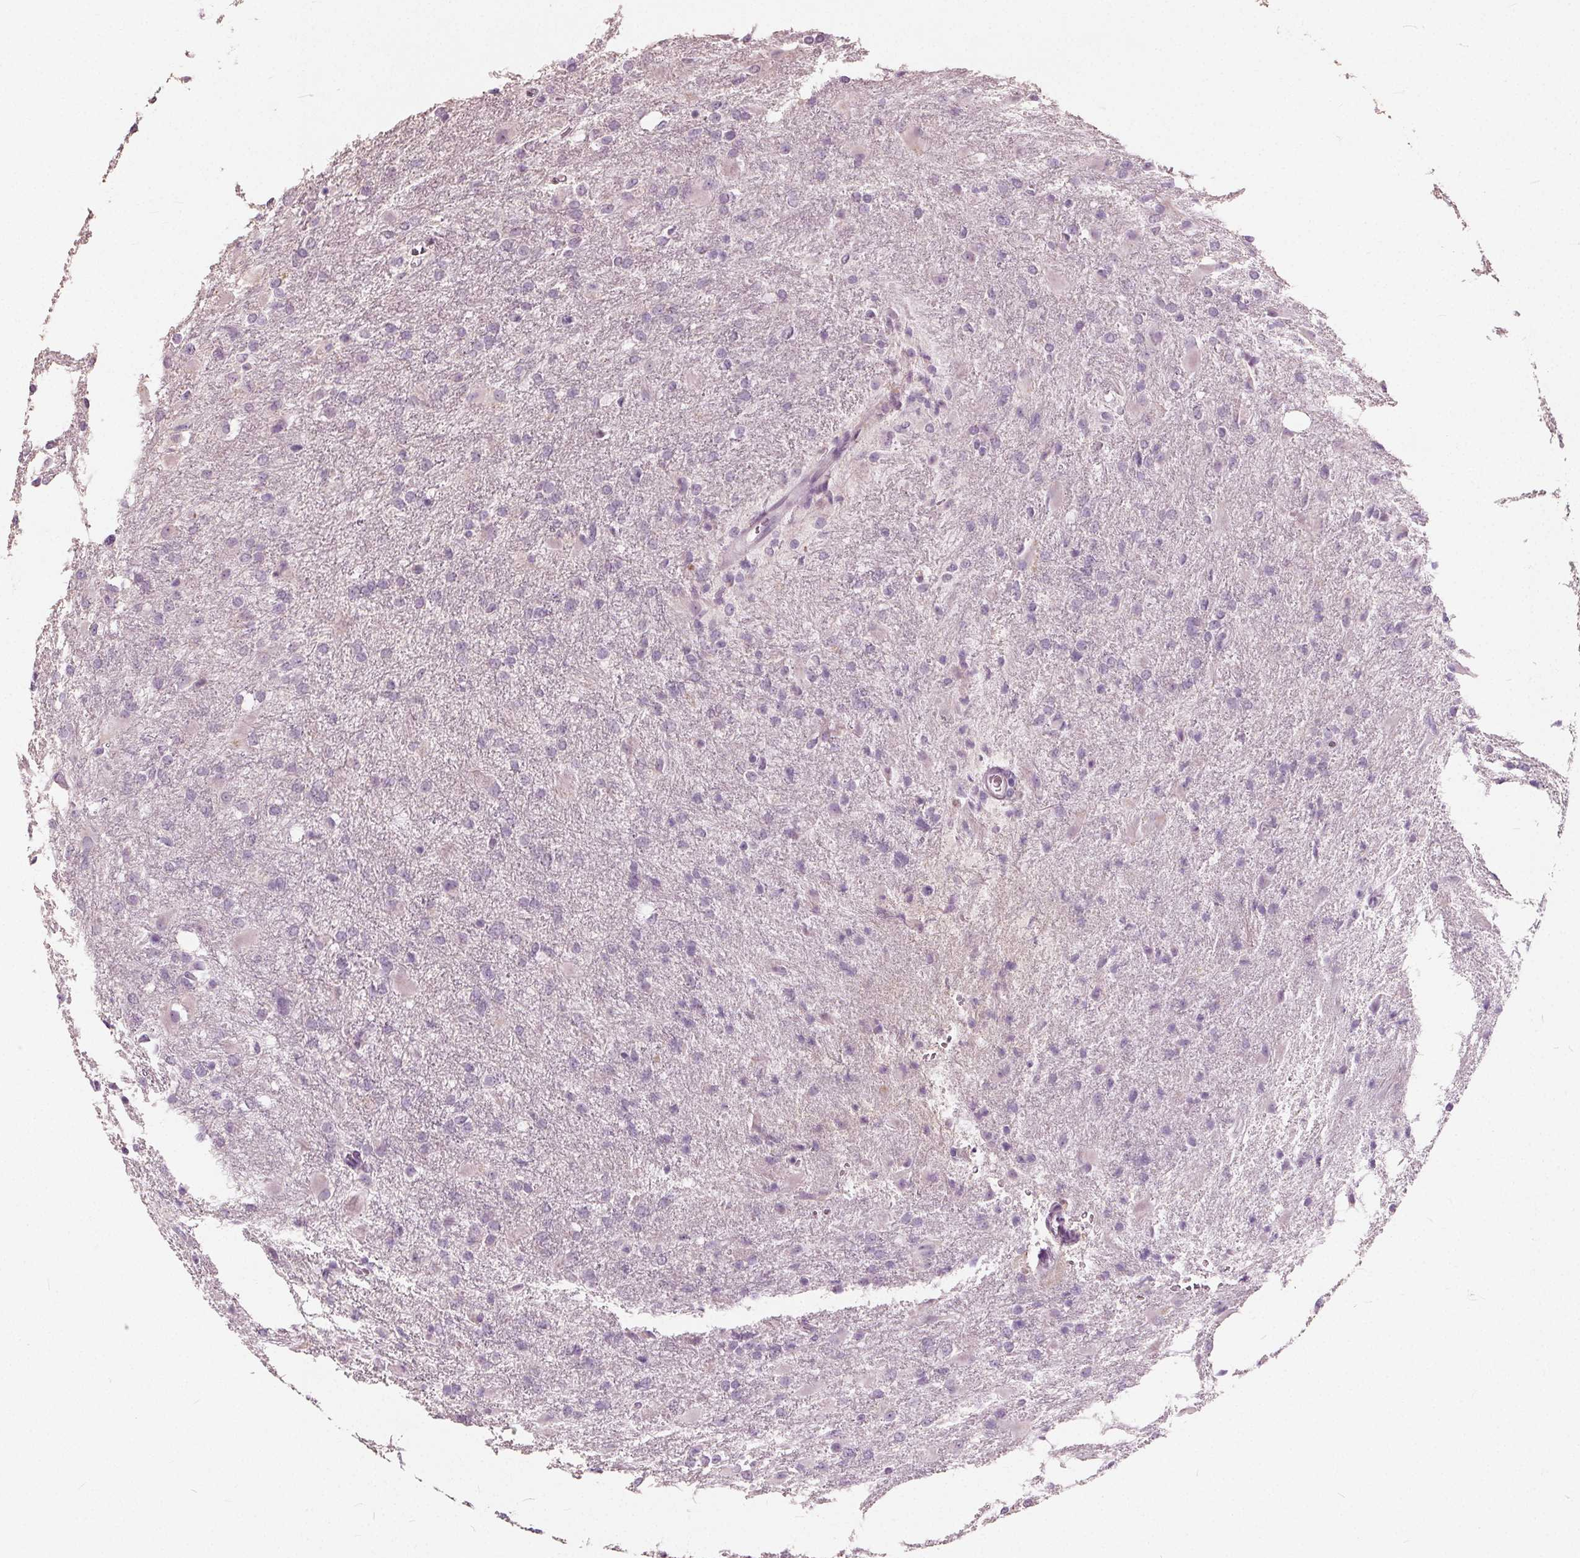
{"staining": {"intensity": "negative", "quantity": "none", "location": "none"}, "tissue": "glioma", "cell_type": "Tumor cells", "image_type": "cancer", "snomed": [{"axis": "morphology", "description": "Glioma, malignant, High grade"}, {"axis": "topography", "description": "Brain"}], "caption": "Human glioma stained for a protein using immunohistochemistry (IHC) exhibits no staining in tumor cells.", "gene": "TKFC", "patient": {"sex": "male", "age": 68}}